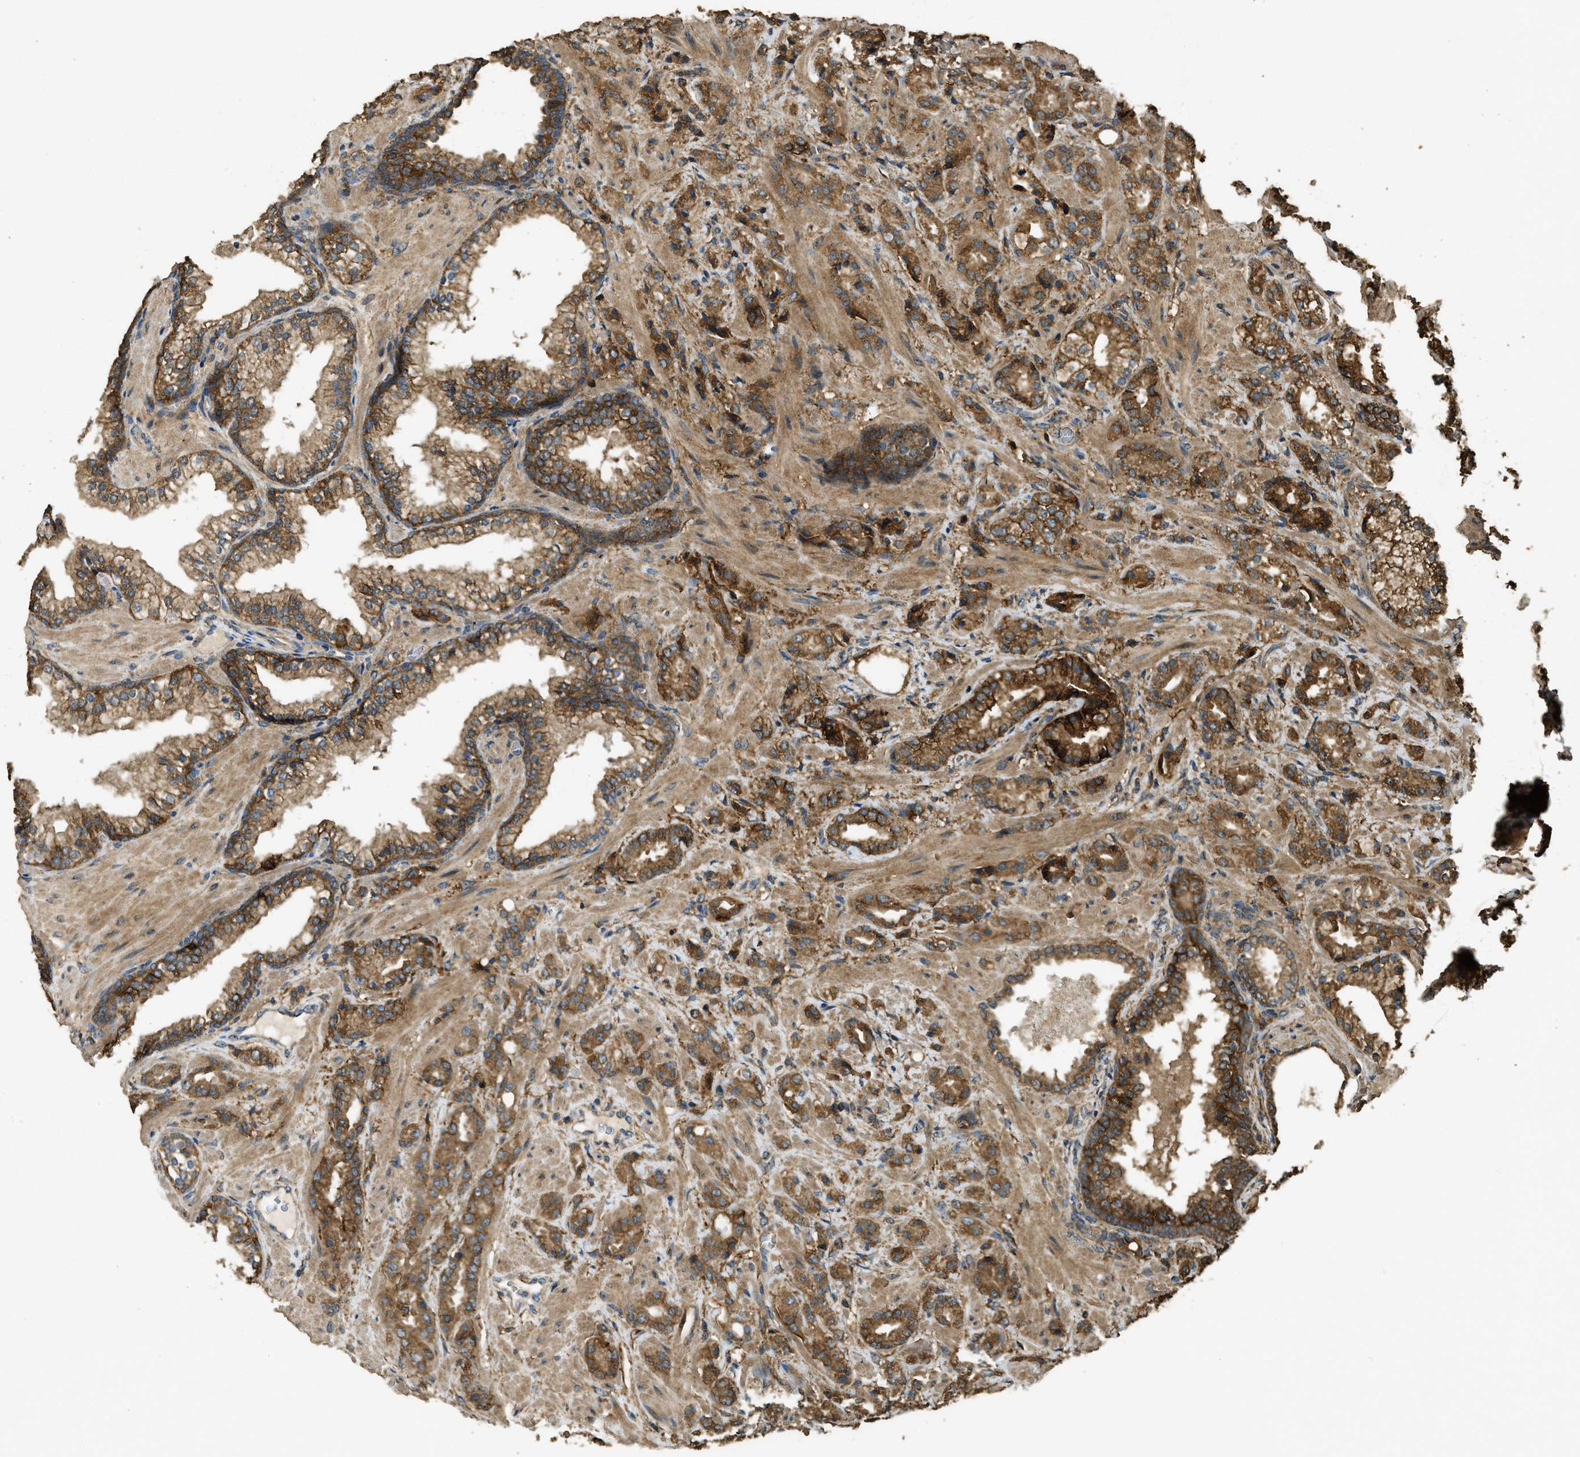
{"staining": {"intensity": "moderate", "quantity": ">75%", "location": "cytoplasmic/membranous"}, "tissue": "prostate cancer", "cell_type": "Tumor cells", "image_type": "cancer", "snomed": [{"axis": "morphology", "description": "Adenocarcinoma, High grade"}, {"axis": "topography", "description": "Prostate"}], "caption": "IHC photomicrograph of high-grade adenocarcinoma (prostate) stained for a protein (brown), which shows medium levels of moderate cytoplasmic/membranous positivity in about >75% of tumor cells.", "gene": "CD276", "patient": {"sex": "male", "age": 64}}